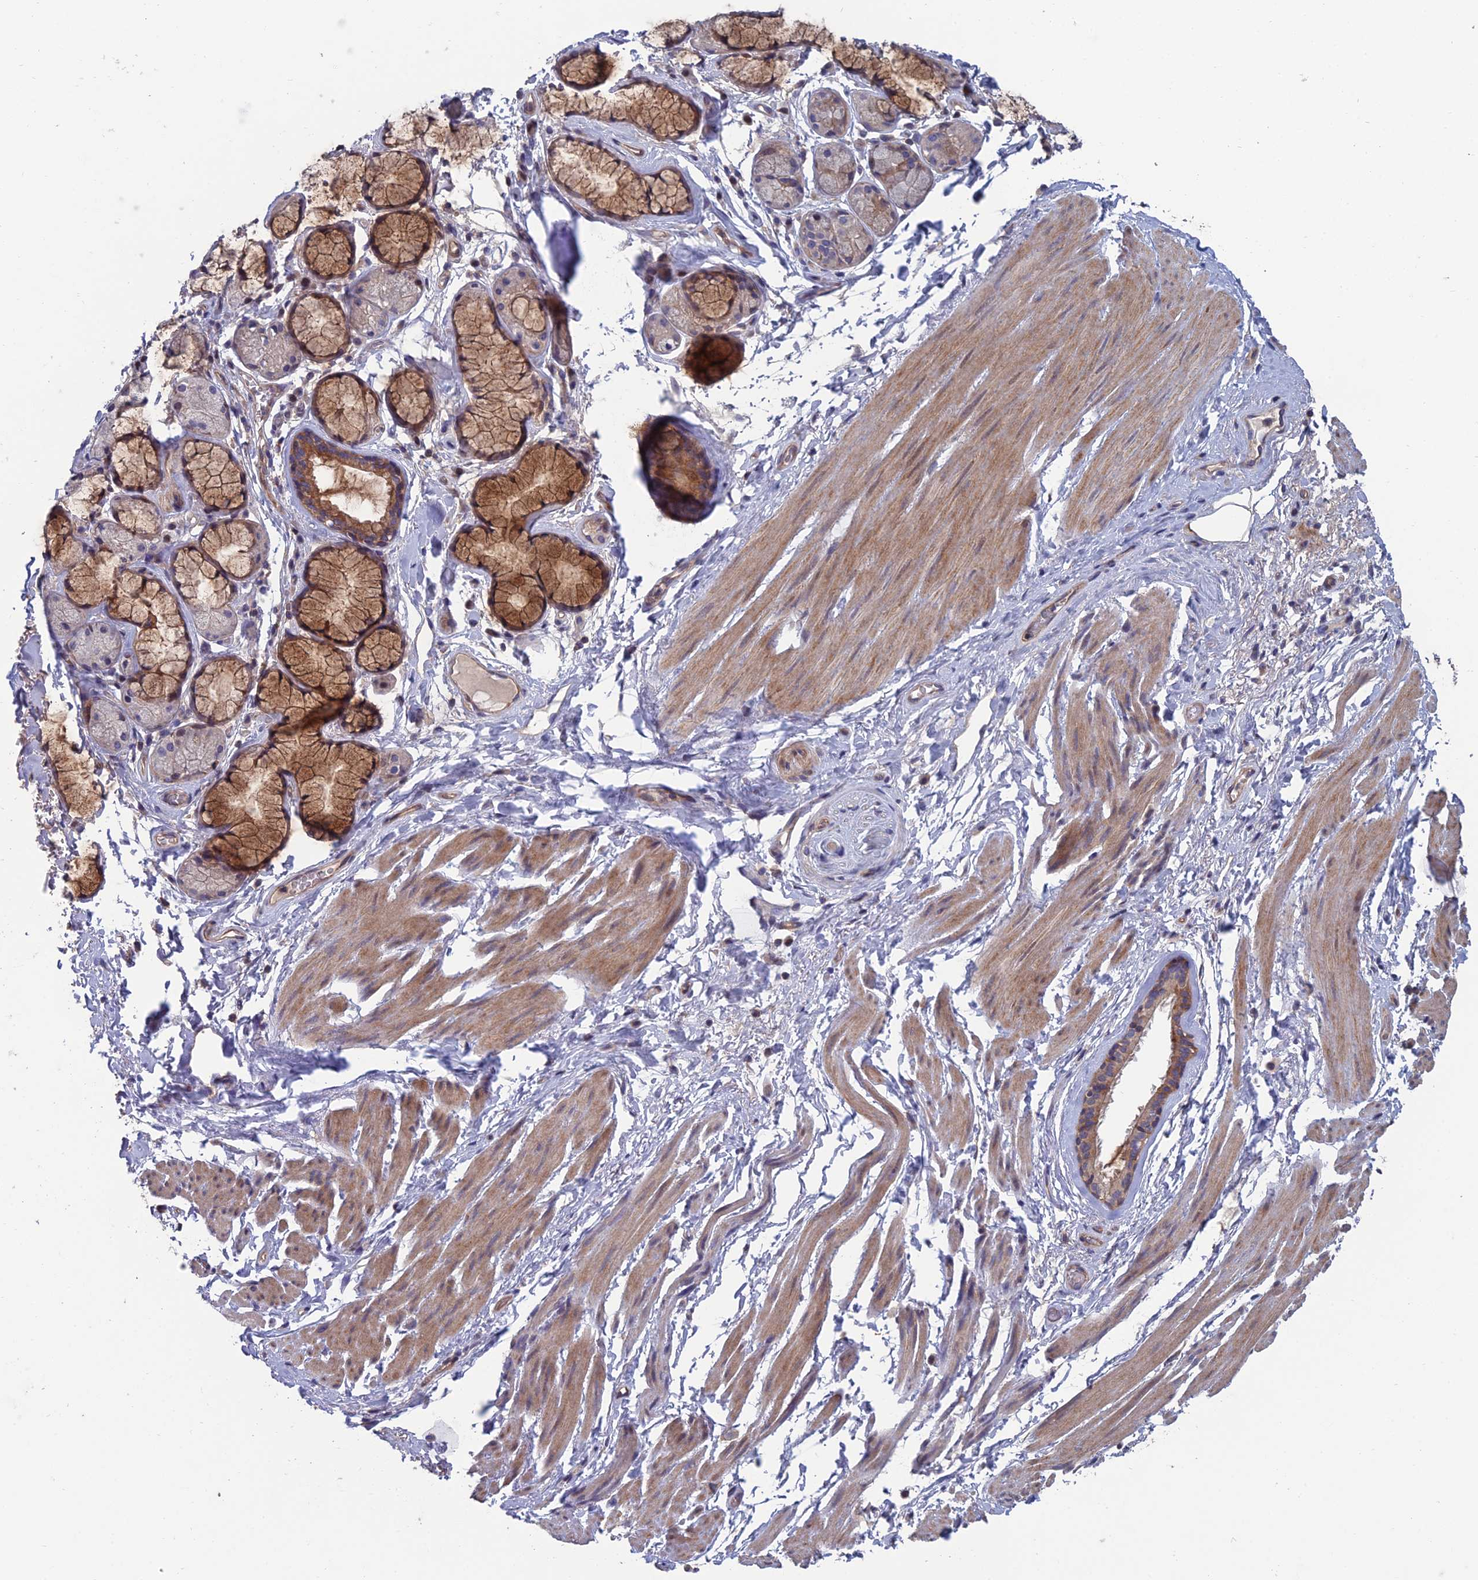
{"staining": {"intensity": "weak", "quantity": "25%-75%", "location": "cytoplasmic/membranous"}, "tissue": "adipose tissue", "cell_type": "Adipocytes", "image_type": "normal", "snomed": [{"axis": "morphology", "description": "Normal tissue, NOS"}, {"axis": "topography", "description": "Cartilage tissue"}], "caption": "This histopathology image exhibits unremarkable adipose tissue stained with IHC to label a protein in brown. The cytoplasmic/membranous of adipocytes show weak positivity for the protein. Nuclei are counter-stained blue.", "gene": "USP37", "patient": {"sex": "female", "age": 63}}